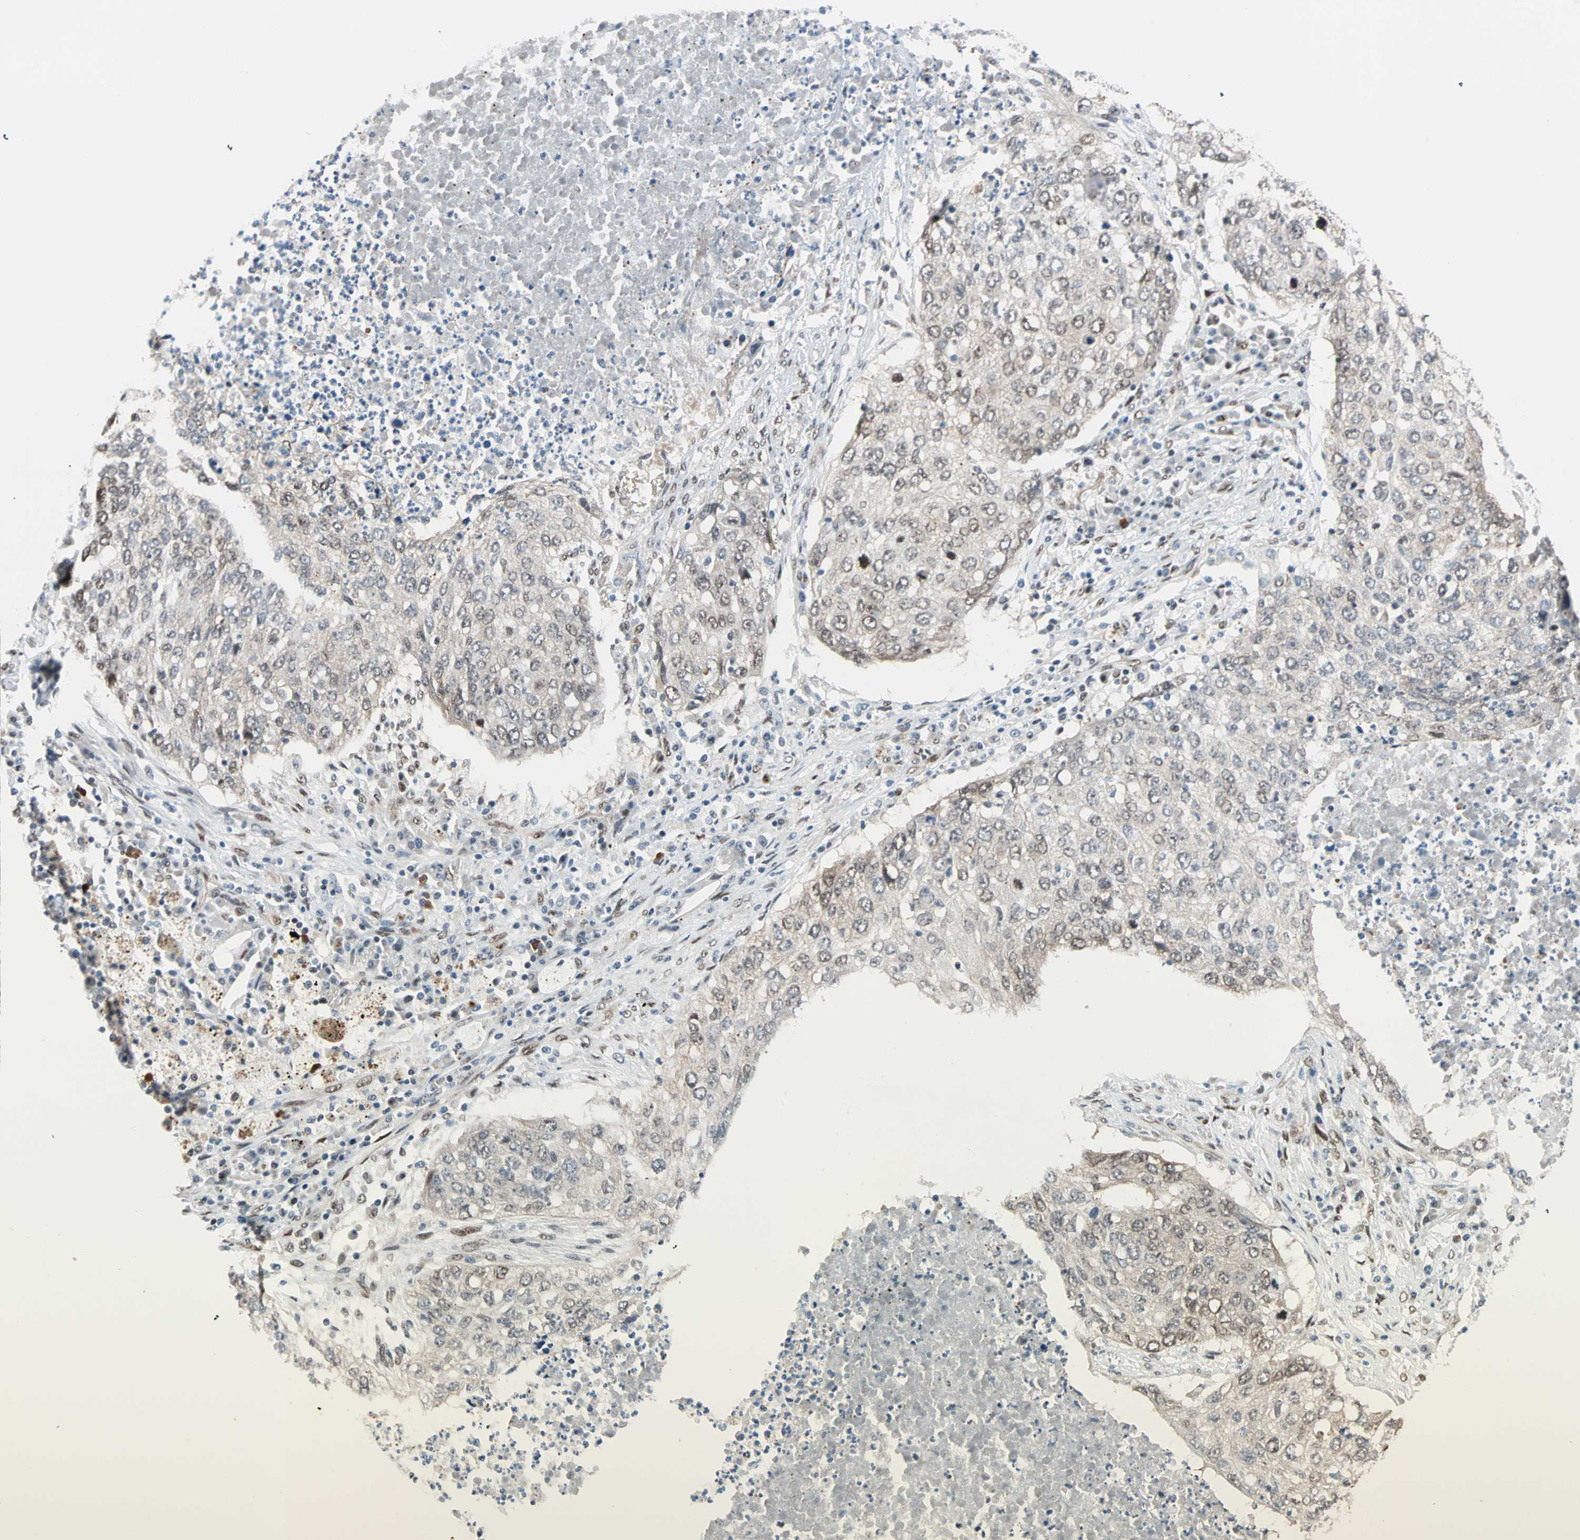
{"staining": {"intensity": "weak", "quantity": ">75%", "location": "cytoplasmic/membranous,nuclear"}, "tissue": "lung cancer", "cell_type": "Tumor cells", "image_type": "cancer", "snomed": [{"axis": "morphology", "description": "Squamous cell carcinoma, NOS"}, {"axis": "topography", "description": "Lung"}], "caption": "Lung cancer stained for a protein (brown) exhibits weak cytoplasmic/membranous and nuclear positive staining in about >75% of tumor cells.", "gene": "WWTR1", "patient": {"sex": "female", "age": 63}}